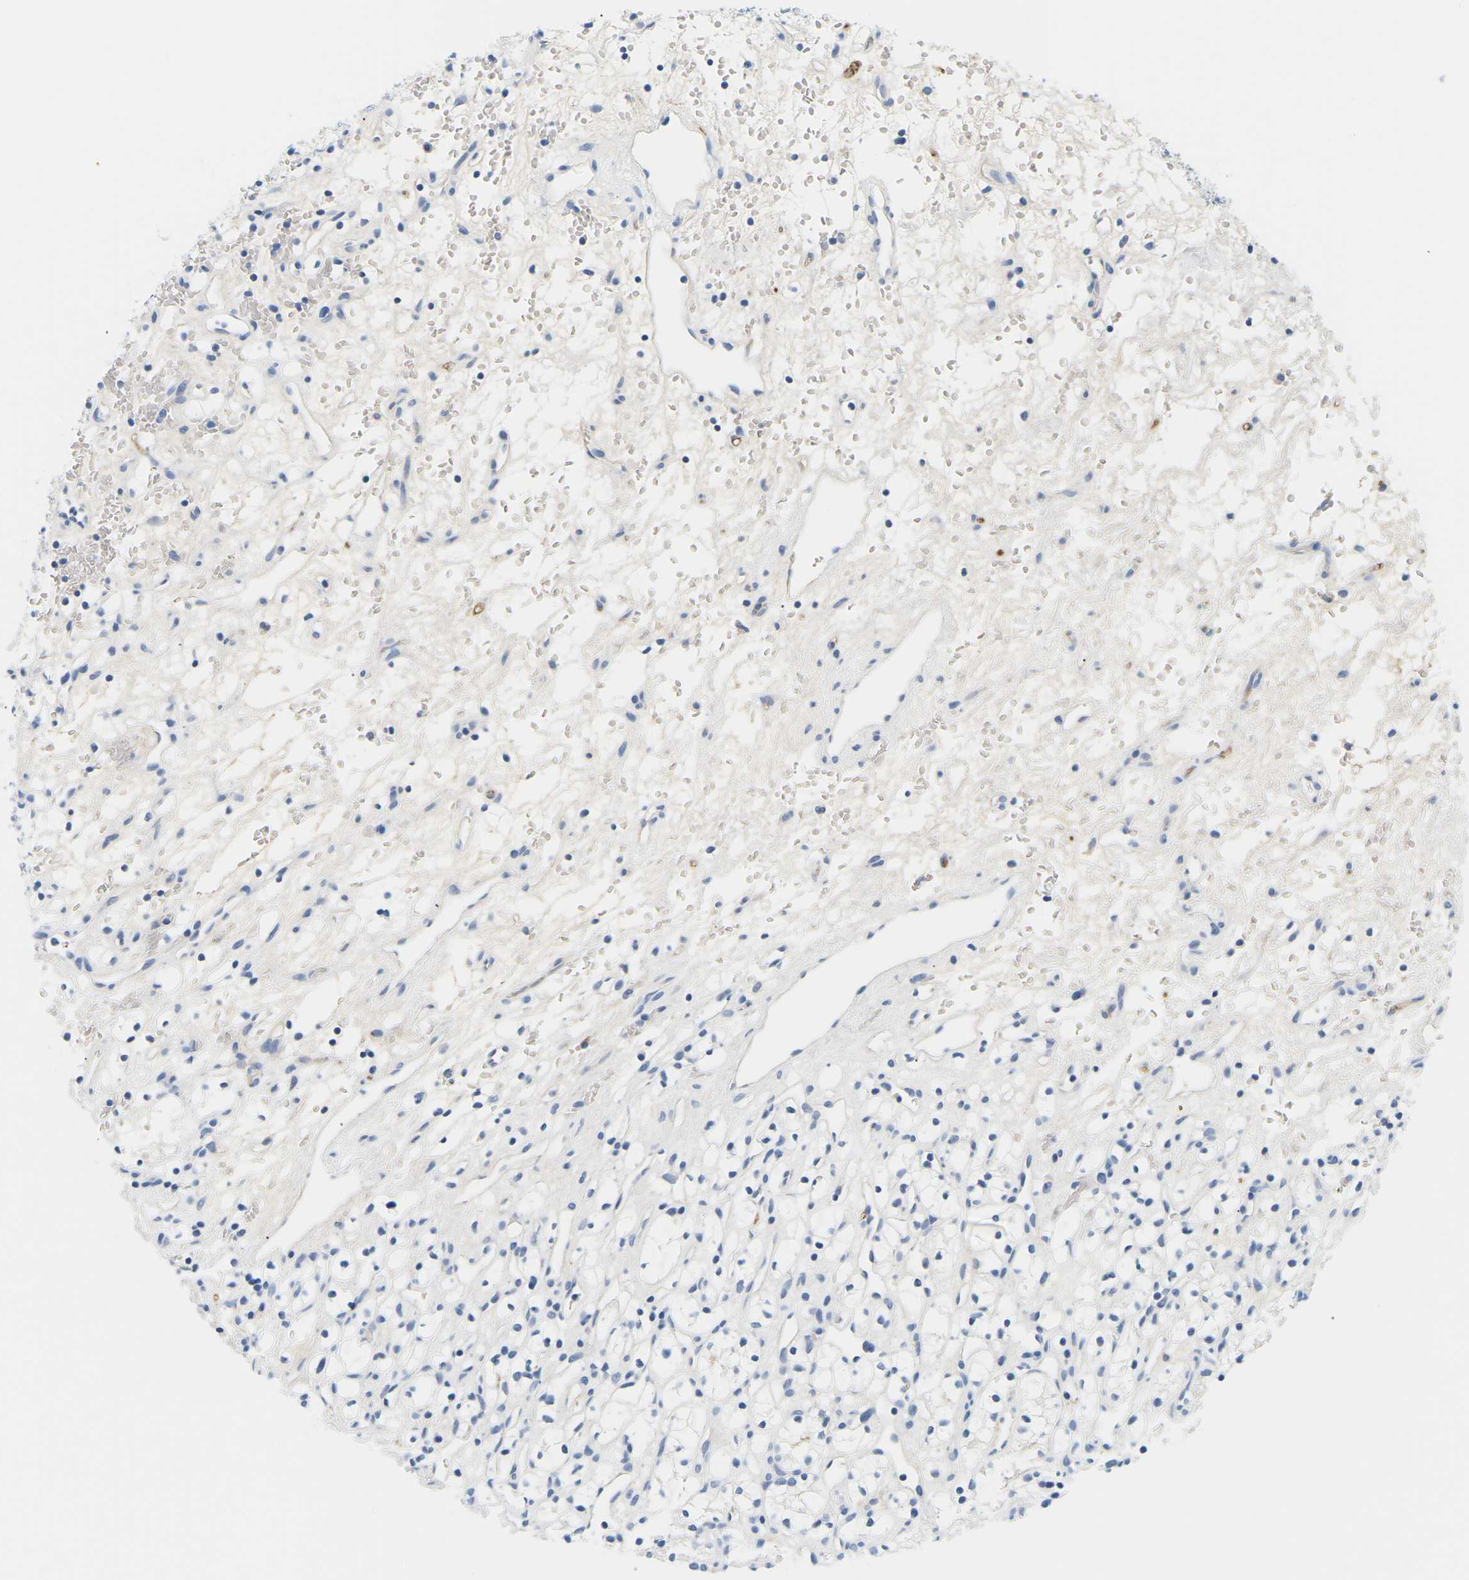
{"staining": {"intensity": "negative", "quantity": "none", "location": "none"}, "tissue": "renal cancer", "cell_type": "Tumor cells", "image_type": "cancer", "snomed": [{"axis": "morphology", "description": "Adenocarcinoma, NOS"}, {"axis": "topography", "description": "Kidney"}], "caption": "The micrograph reveals no significant positivity in tumor cells of renal cancer. Brightfield microscopy of immunohistochemistry stained with DAB (3,3'-diaminobenzidine) (brown) and hematoxylin (blue), captured at high magnification.", "gene": "APOB", "patient": {"sex": "female", "age": 60}}